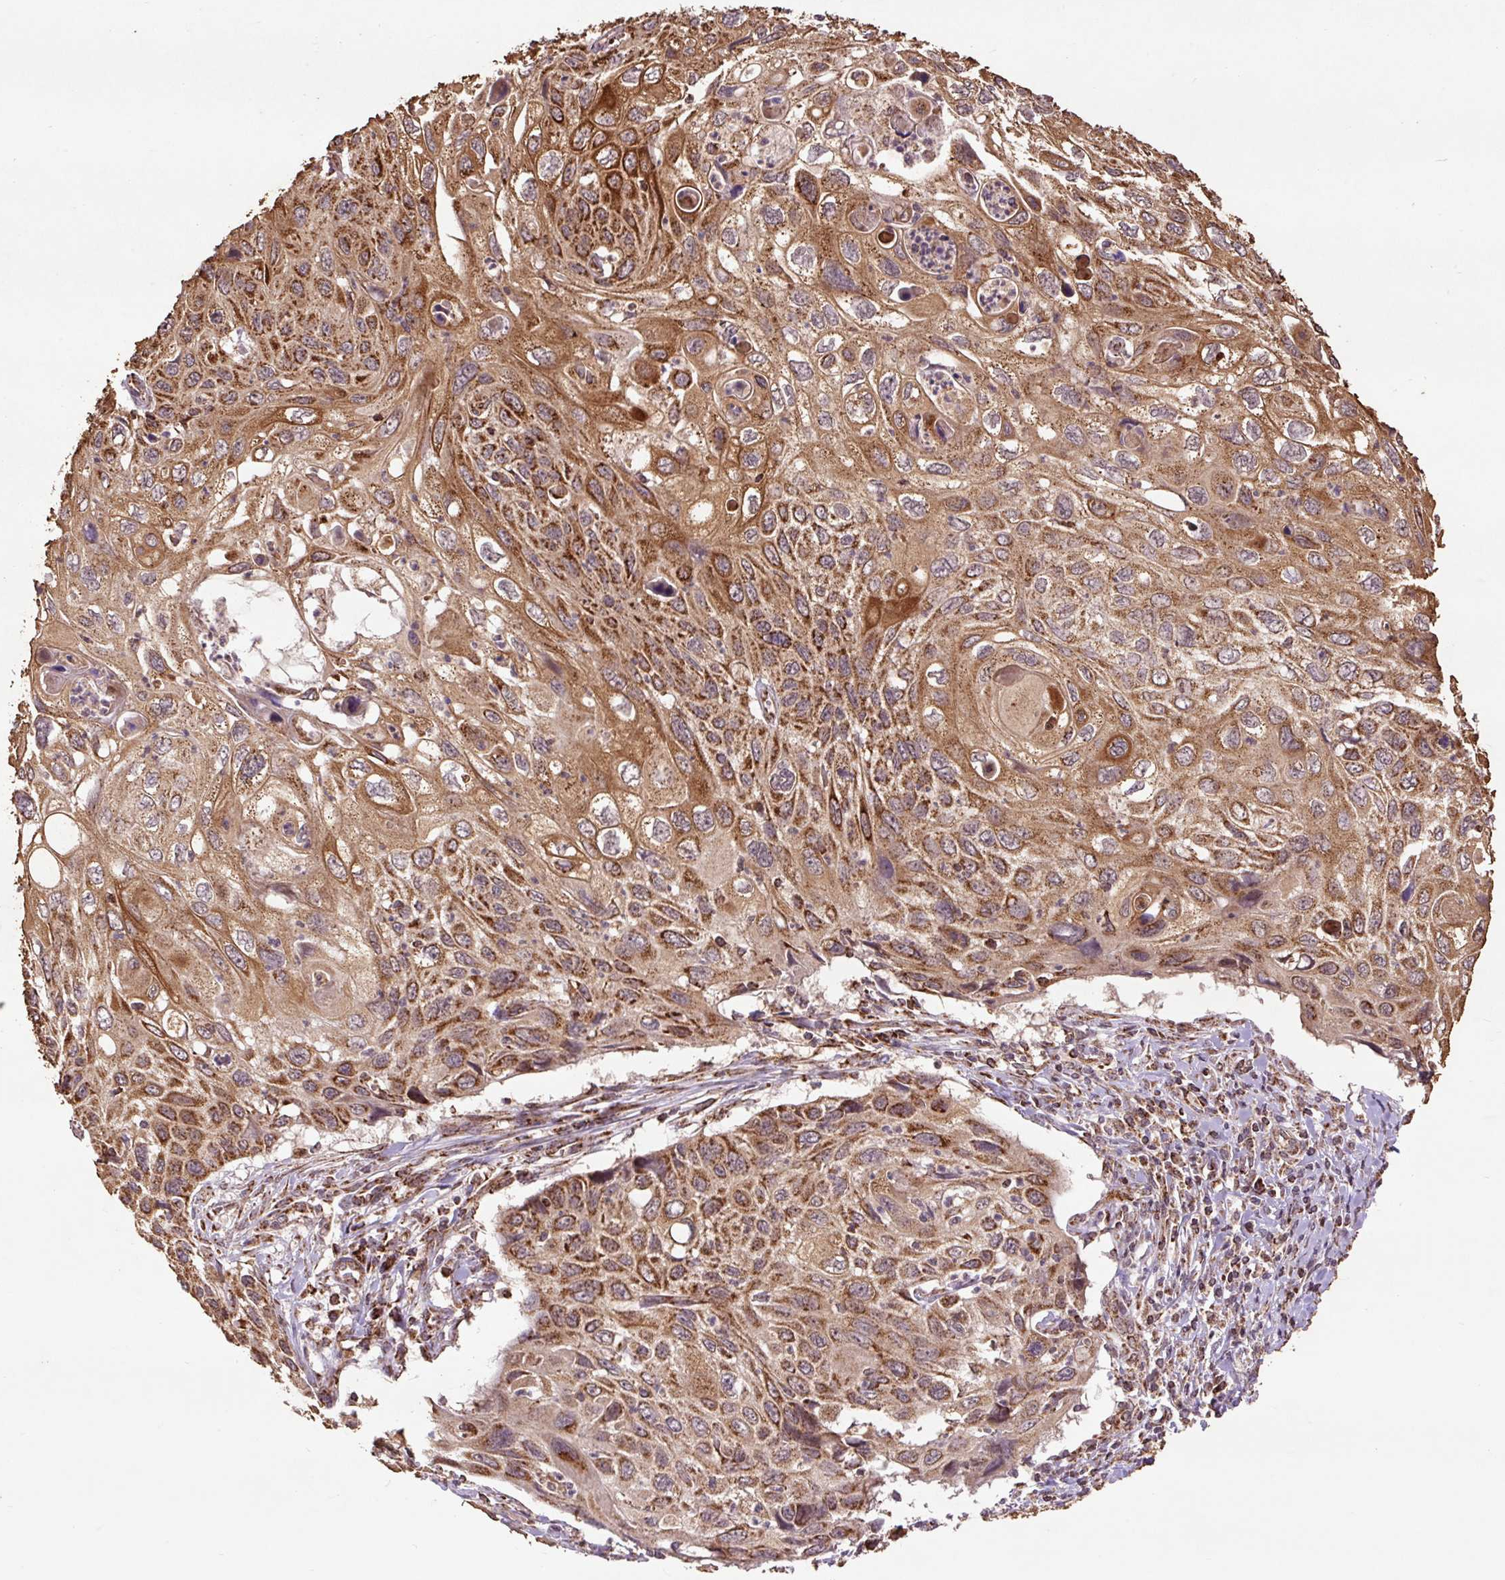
{"staining": {"intensity": "moderate", "quantity": ">75%", "location": "cytoplasmic/membranous"}, "tissue": "cervical cancer", "cell_type": "Tumor cells", "image_type": "cancer", "snomed": [{"axis": "morphology", "description": "Squamous cell carcinoma, NOS"}, {"axis": "topography", "description": "Cervix"}], "caption": "Cervical cancer stained for a protein reveals moderate cytoplasmic/membranous positivity in tumor cells.", "gene": "ATP5F1A", "patient": {"sex": "female", "age": 70}}